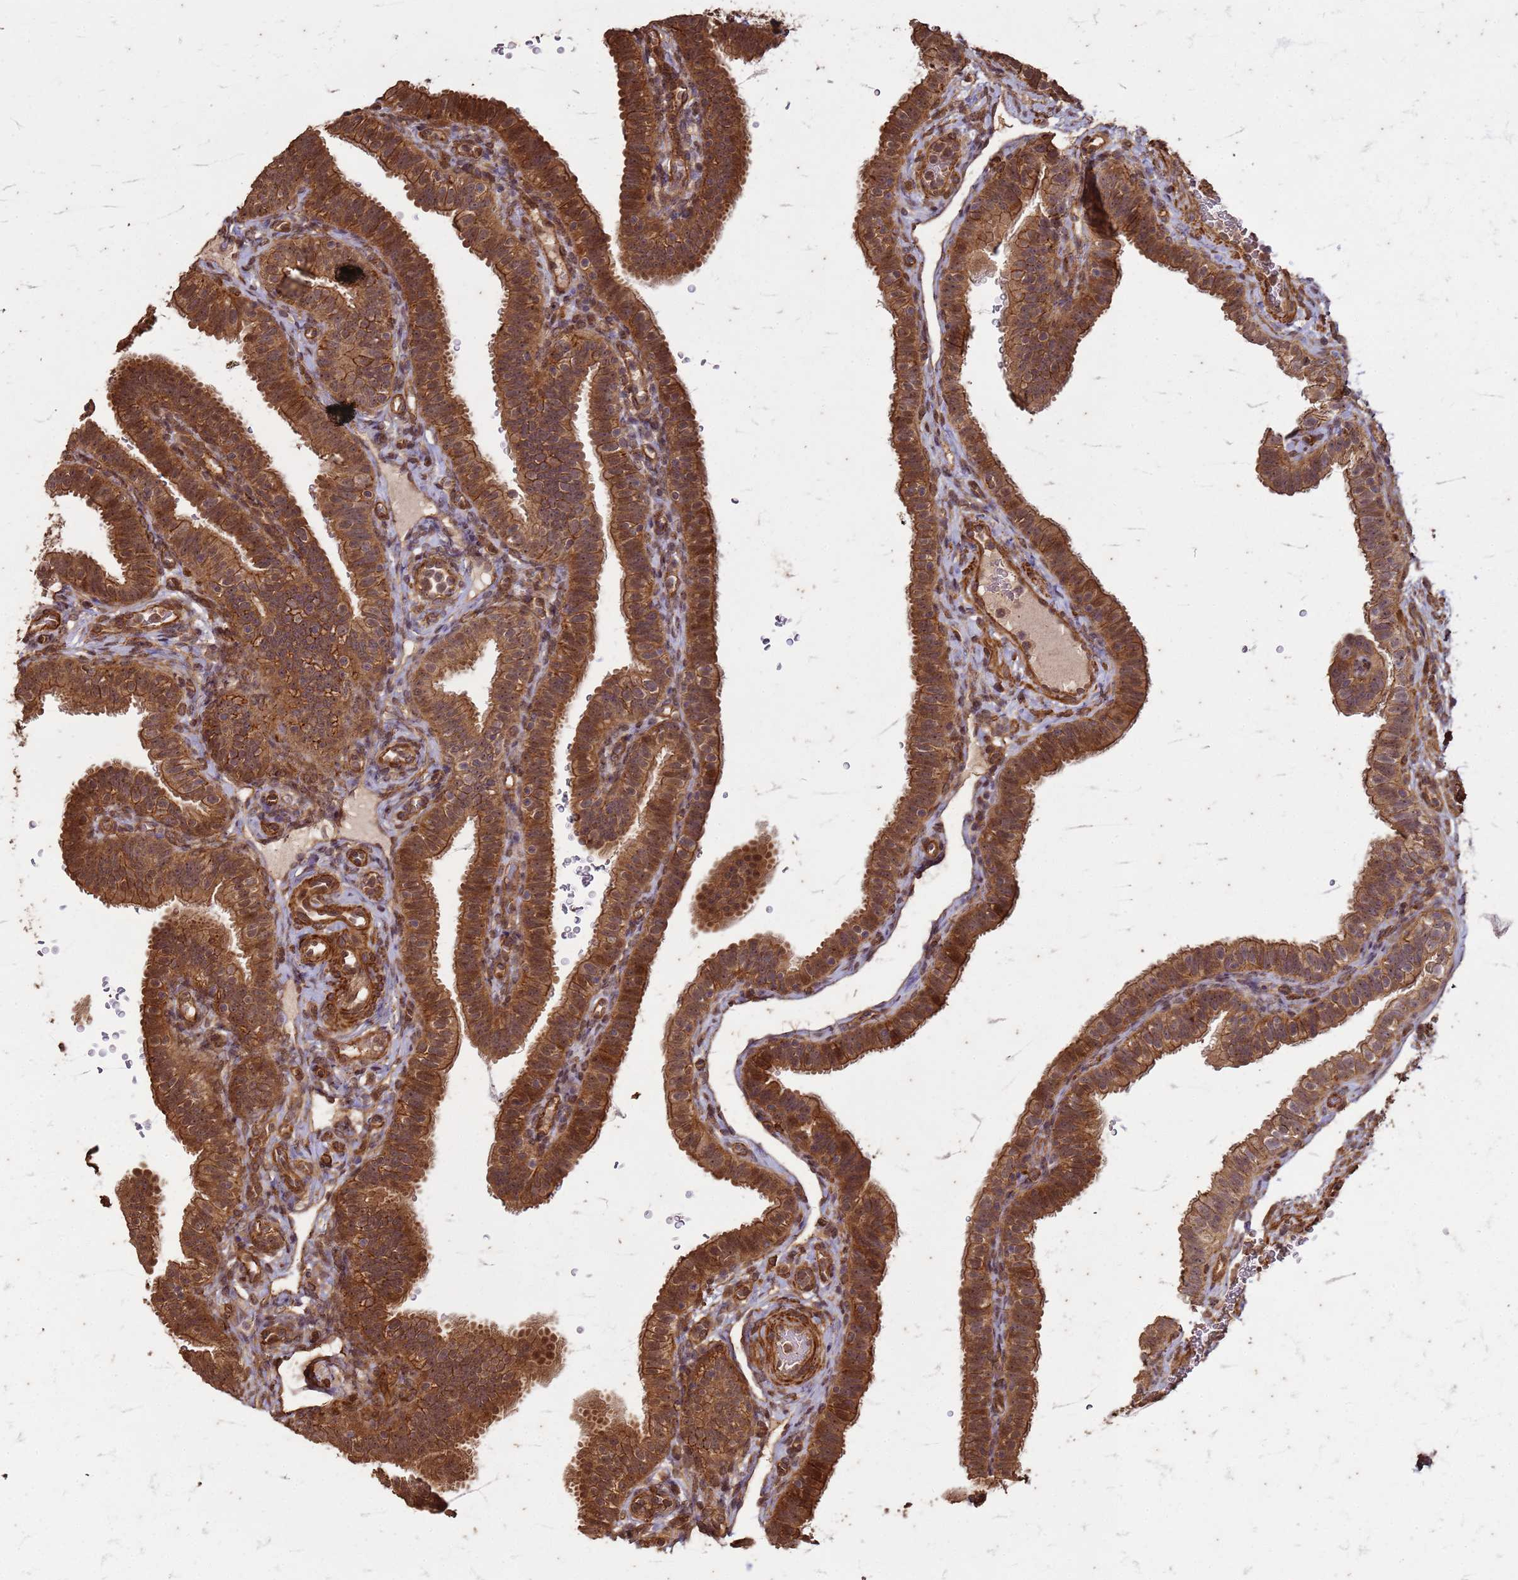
{"staining": {"intensity": "strong", "quantity": ">75%", "location": "cytoplasmic/membranous,nuclear"}, "tissue": "fallopian tube", "cell_type": "Glandular cells", "image_type": "normal", "snomed": [{"axis": "morphology", "description": "Normal tissue, NOS"}, {"axis": "topography", "description": "Fallopian tube"}], "caption": "Fallopian tube stained with immunohistochemistry shows strong cytoplasmic/membranous,nuclear staining in approximately >75% of glandular cells. (Brightfield microscopy of DAB IHC at high magnification).", "gene": "KIF26A", "patient": {"sex": "female", "age": 41}}